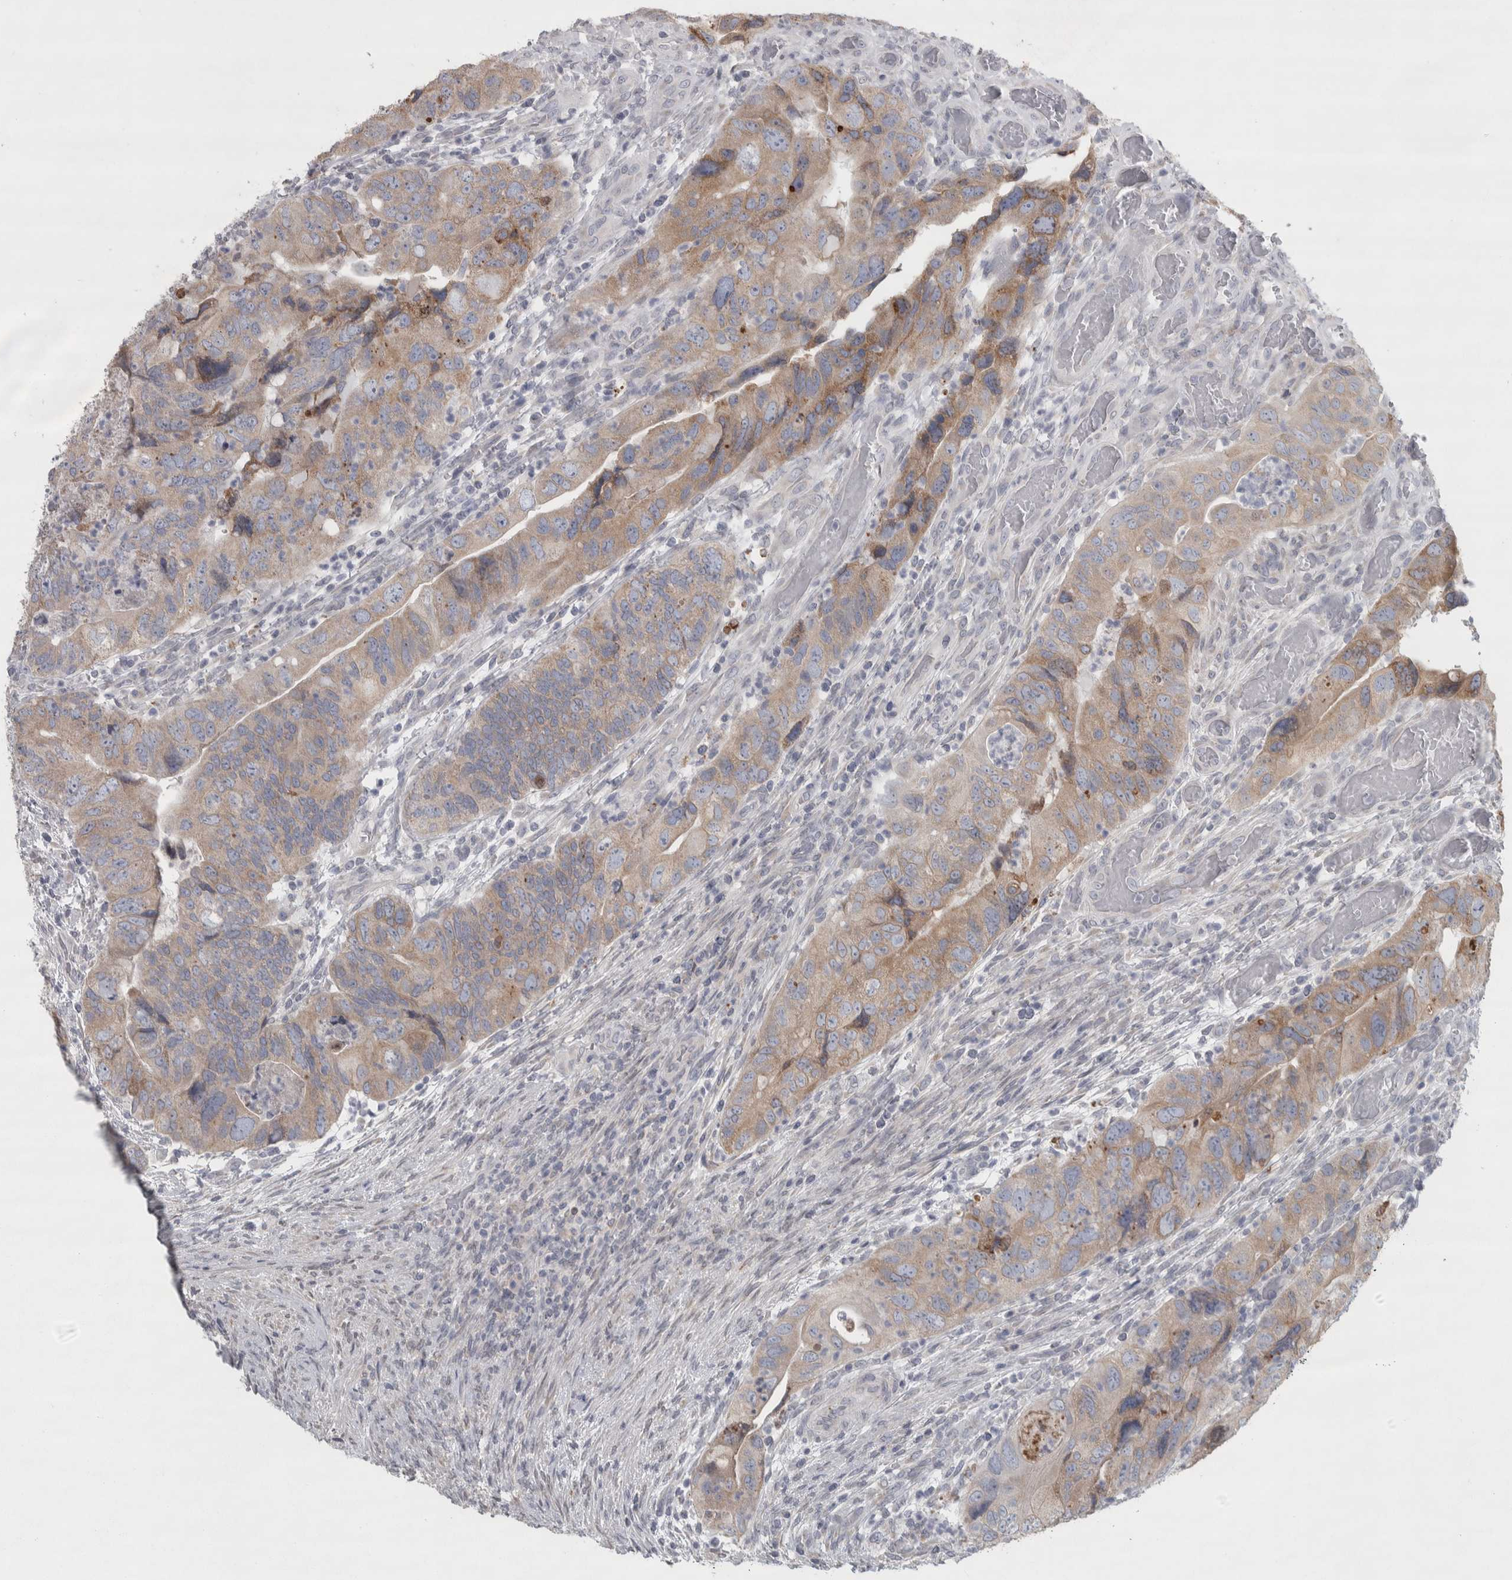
{"staining": {"intensity": "weak", "quantity": ">75%", "location": "cytoplasmic/membranous"}, "tissue": "colorectal cancer", "cell_type": "Tumor cells", "image_type": "cancer", "snomed": [{"axis": "morphology", "description": "Adenocarcinoma, NOS"}, {"axis": "topography", "description": "Rectum"}], "caption": "High-power microscopy captured an IHC image of colorectal cancer, revealing weak cytoplasmic/membranous positivity in about >75% of tumor cells.", "gene": "SIGMAR1", "patient": {"sex": "male", "age": 63}}